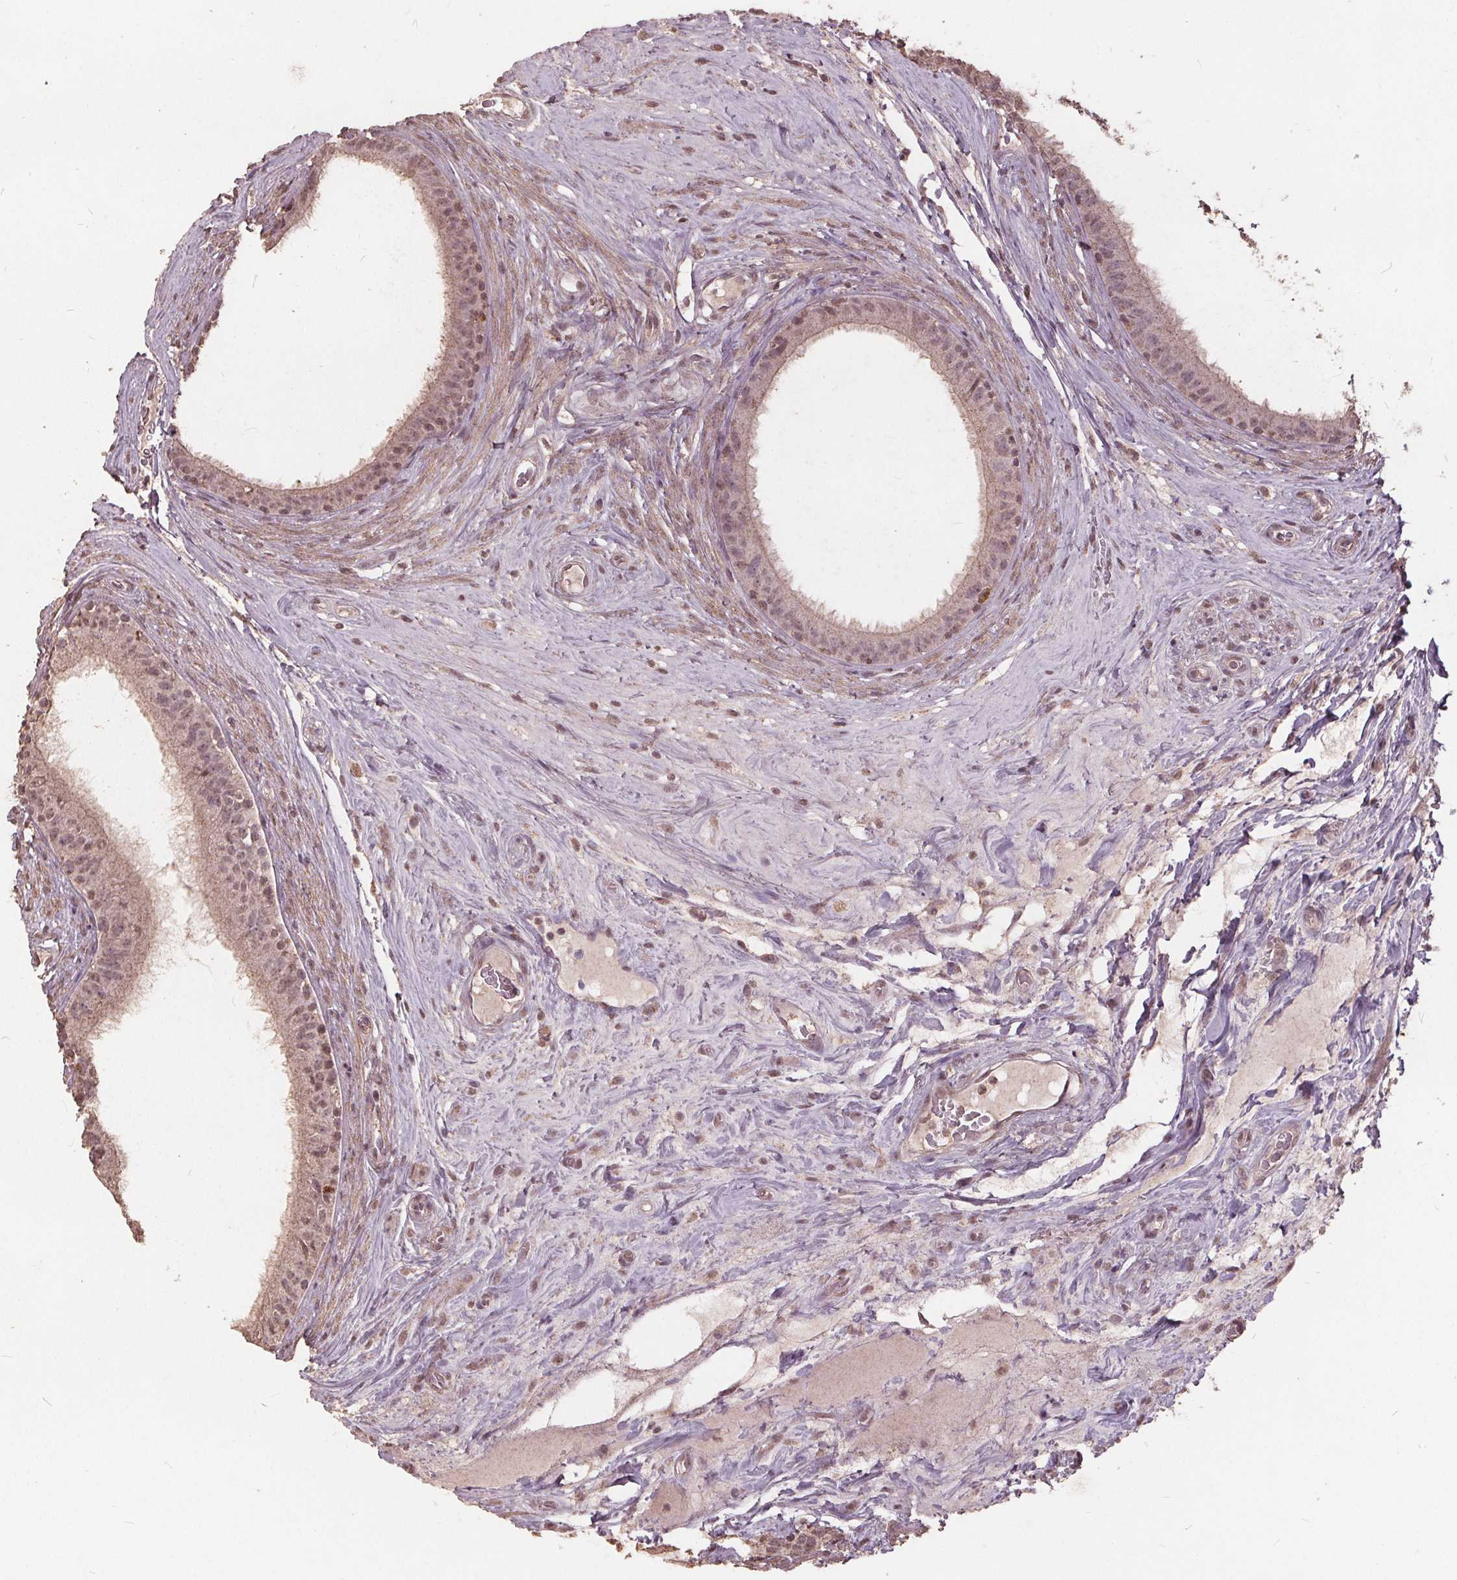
{"staining": {"intensity": "weak", "quantity": ">75%", "location": "cytoplasmic/membranous,nuclear"}, "tissue": "epididymis", "cell_type": "Glandular cells", "image_type": "normal", "snomed": [{"axis": "morphology", "description": "Normal tissue, NOS"}, {"axis": "topography", "description": "Epididymis"}], "caption": "Weak cytoplasmic/membranous,nuclear staining is present in approximately >75% of glandular cells in normal epididymis.", "gene": "DSG3", "patient": {"sex": "male", "age": 59}}